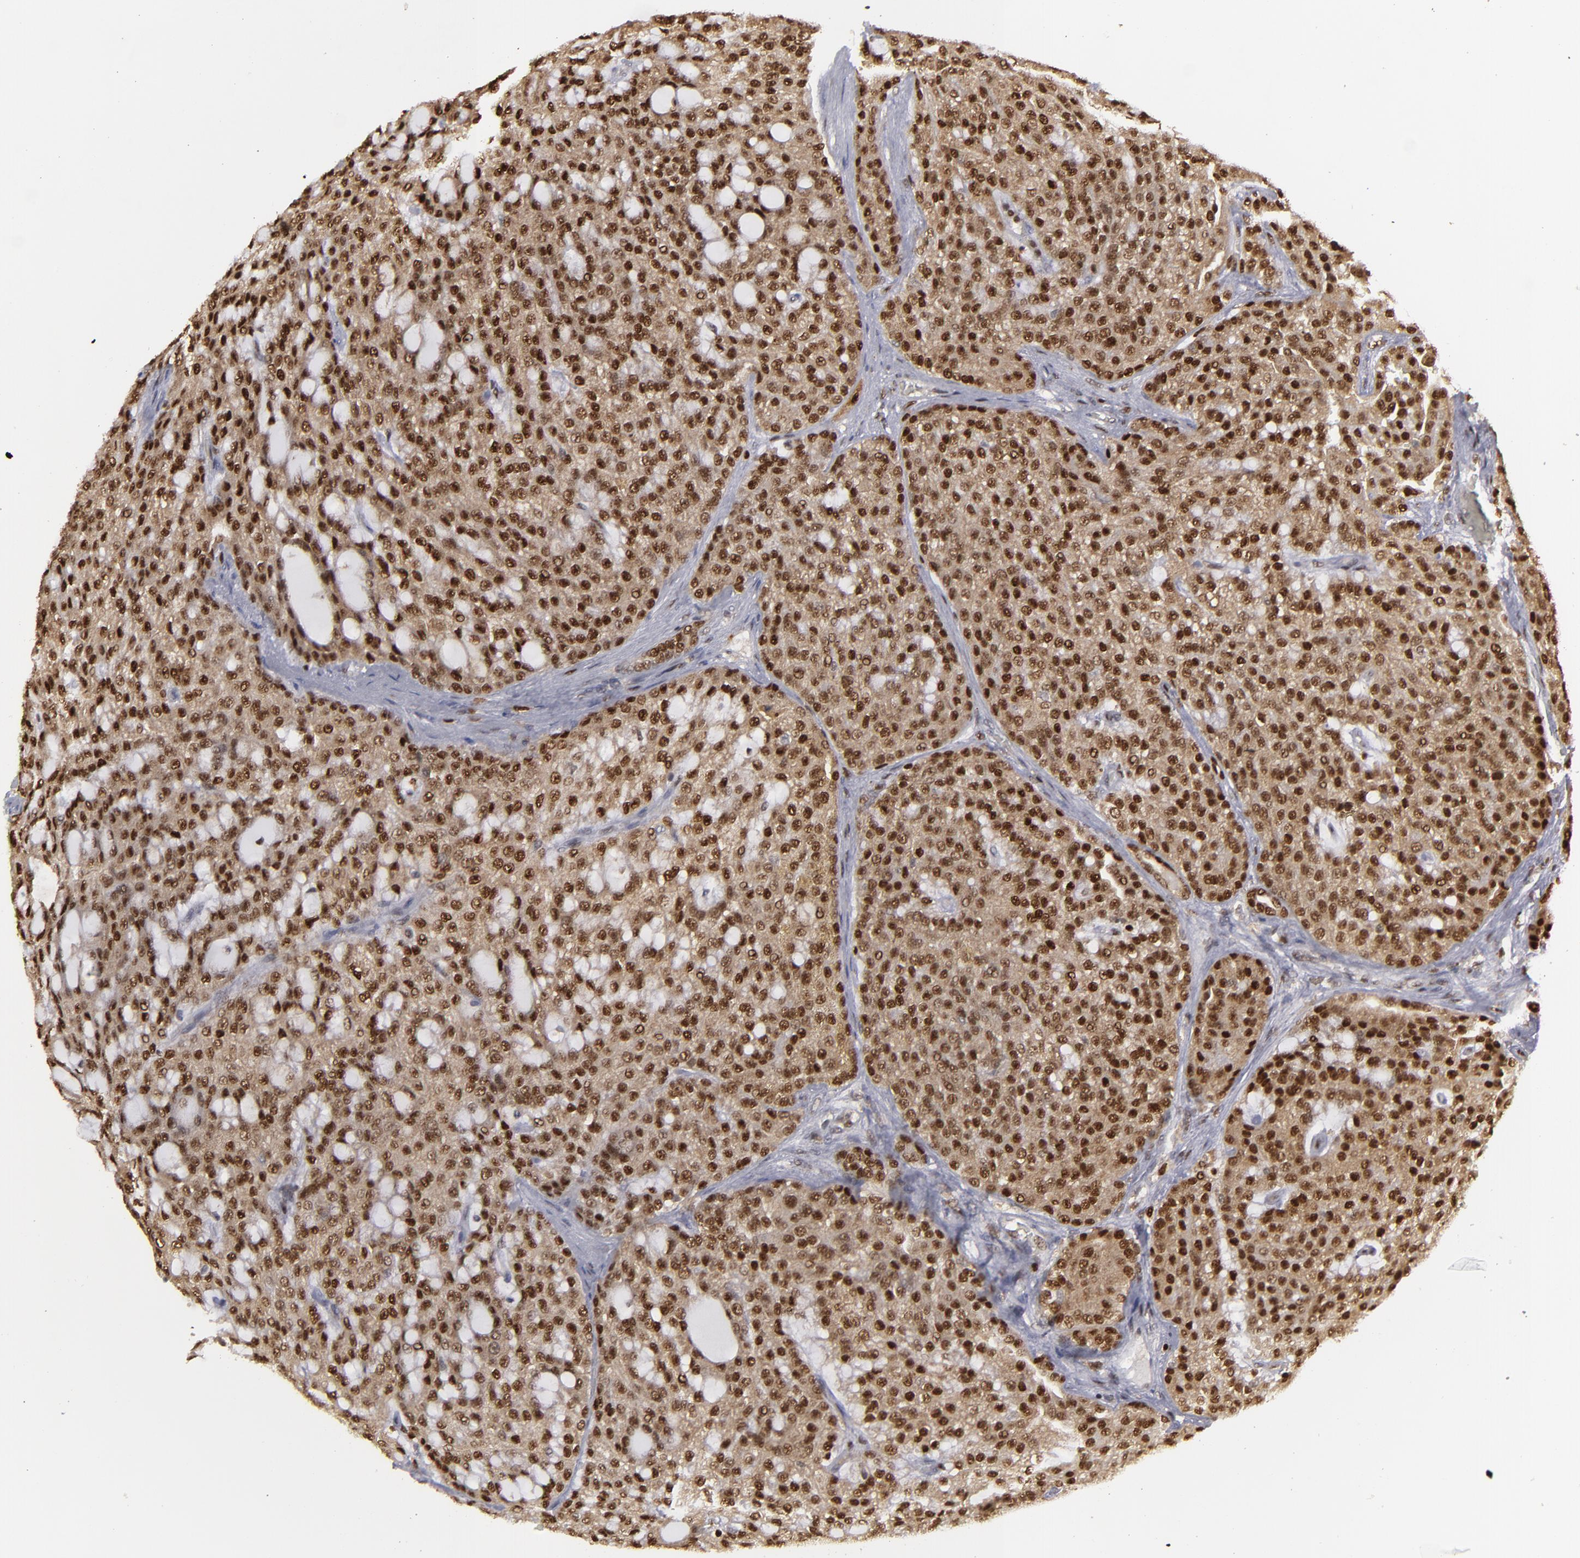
{"staining": {"intensity": "moderate", "quantity": ">75%", "location": "cytoplasmic/membranous,nuclear"}, "tissue": "renal cancer", "cell_type": "Tumor cells", "image_type": "cancer", "snomed": [{"axis": "morphology", "description": "Adenocarcinoma, NOS"}, {"axis": "topography", "description": "Kidney"}], "caption": "Moderate cytoplasmic/membranous and nuclear protein positivity is appreciated in approximately >75% of tumor cells in renal cancer.", "gene": "GSR", "patient": {"sex": "male", "age": 63}}